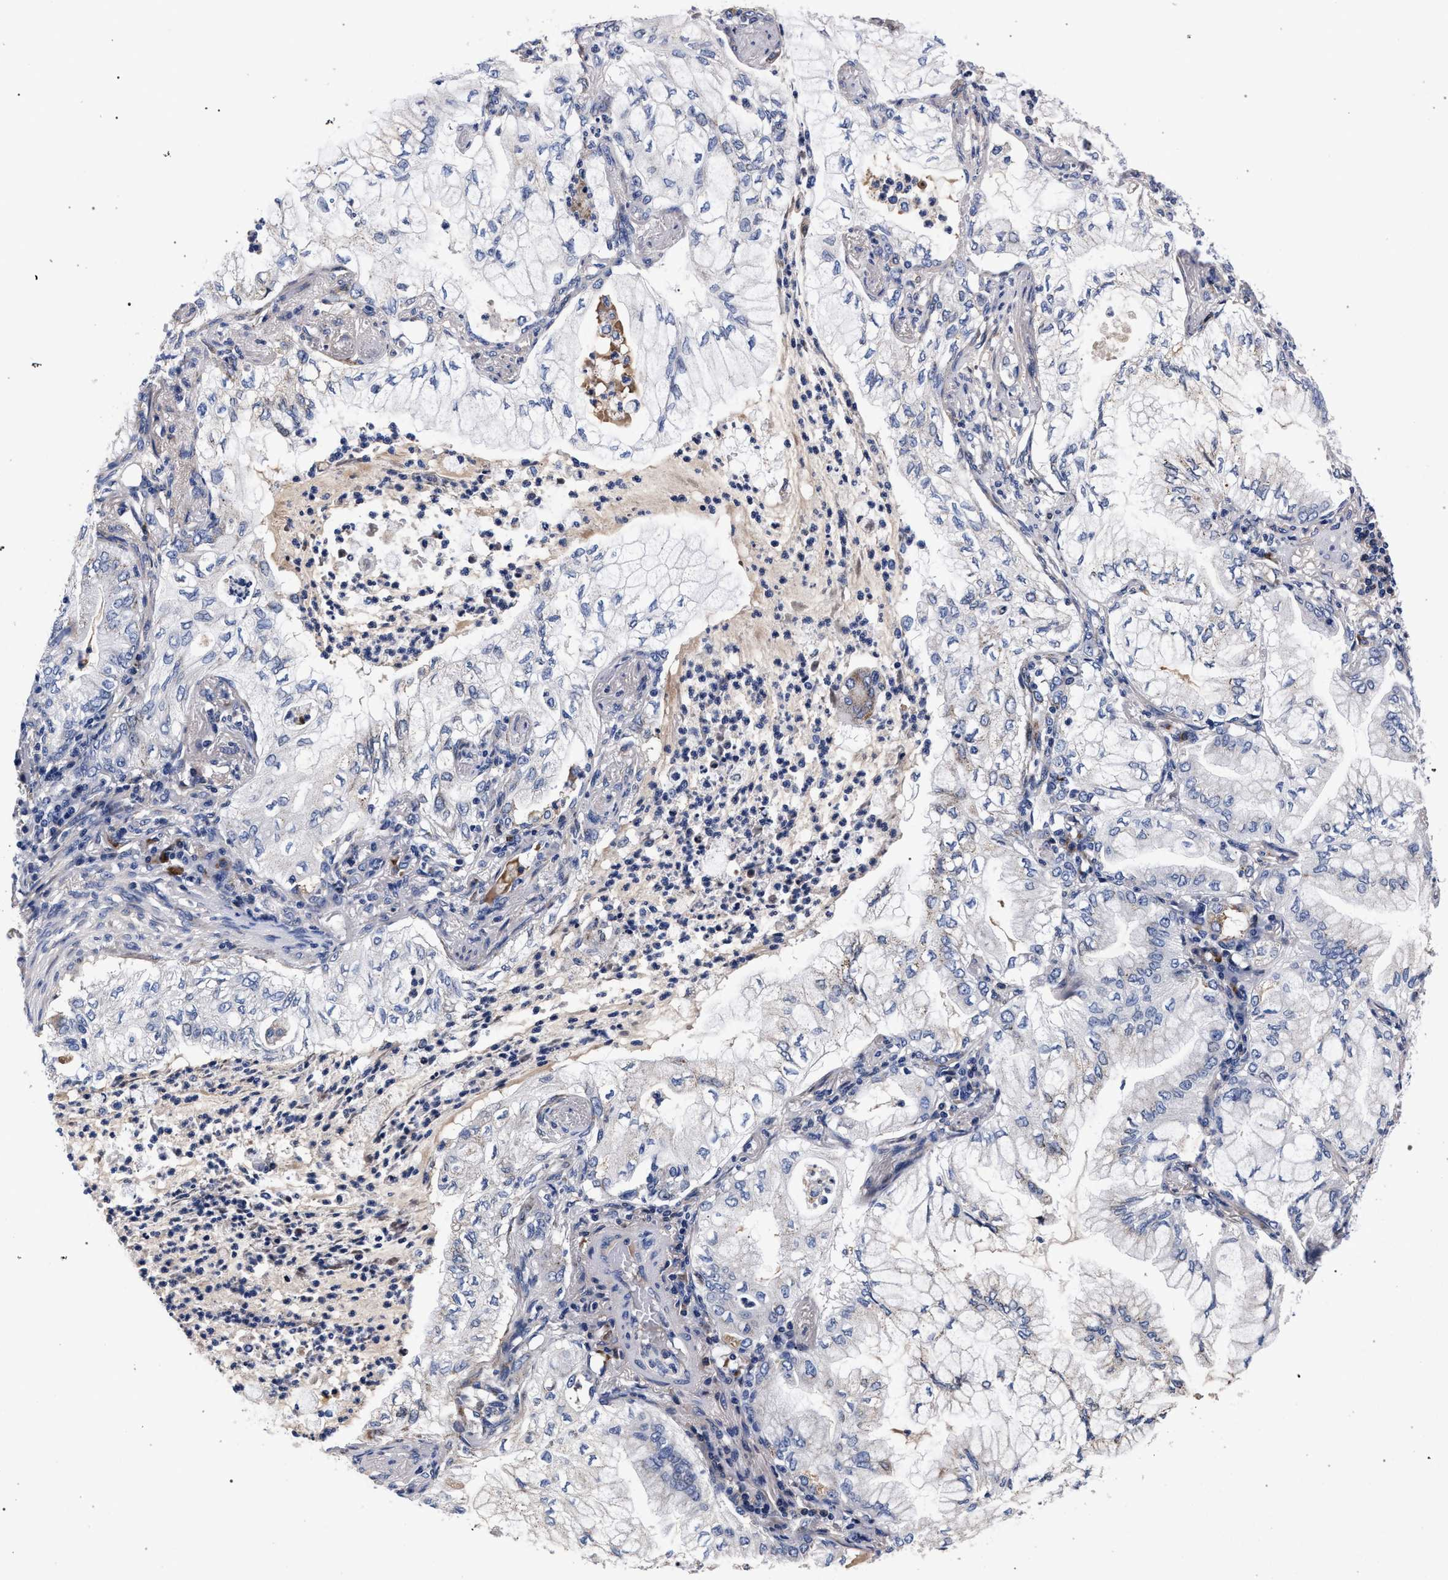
{"staining": {"intensity": "negative", "quantity": "none", "location": "none"}, "tissue": "lung cancer", "cell_type": "Tumor cells", "image_type": "cancer", "snomed": [{"axis": "morphology", "description": "Adenocarcinoma, NOS"}, {"axis": "topography", "description": "Lung"}], "caption": "This is a micrograph of immunohistochemistry staining of lung adenocarcinoma, which shows no expression in tumor cells. (DAB IHC with hematoxylin counter stain).", "gene": "ACOX1", "patient": {"sex": "female", "age": 70}}